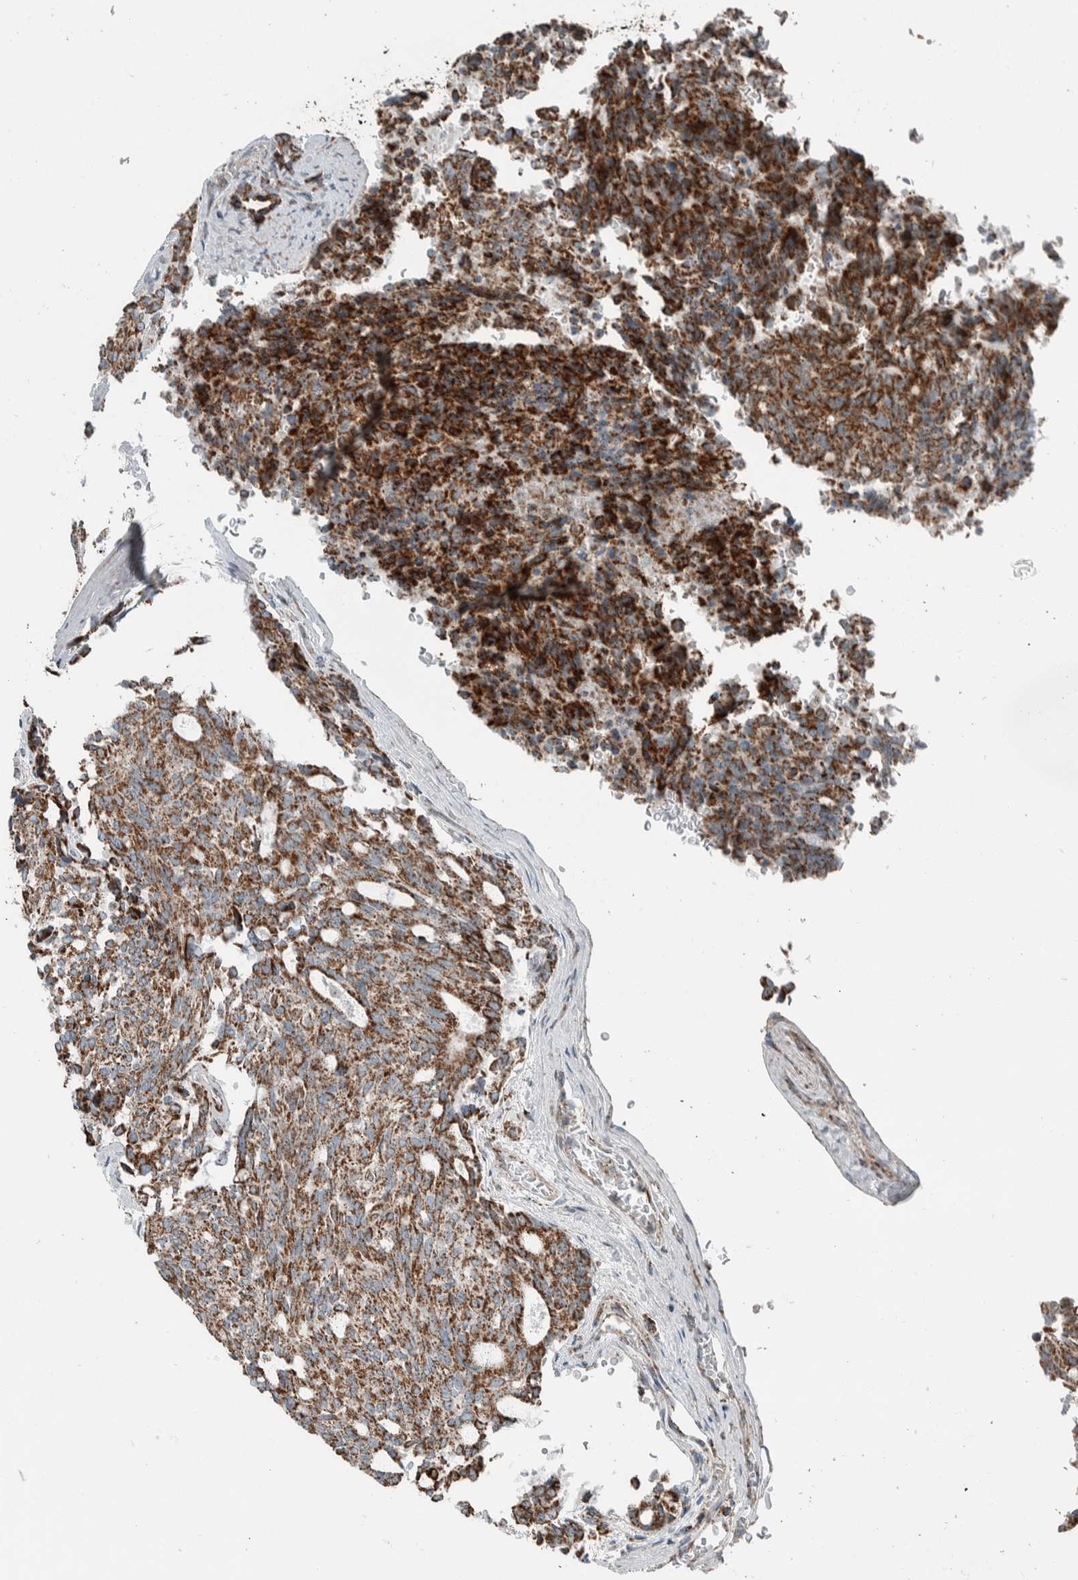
{"staining": {"intensity": "moderate", "quantity": ">75%", "location": "cytoplasmic/membranous"}, "tissue": "carcinoid", "cell_type": "Tumor cells", "image_type": "cancer", "snomed": [{"axis": "morphology", "description": "Carcinoid, malignant, NOS"}, {"axis": "topography", "description": "Pancreas"}], "caption": "A micrograph showing moderate cytoplasmic/membranous positivity in about >75% of tumor cells in malignant carcinoid, as visualized by brown immunohistochemical staining.", "gene": "CNTROB", "patient": {"sex": "female", "age": 54}}